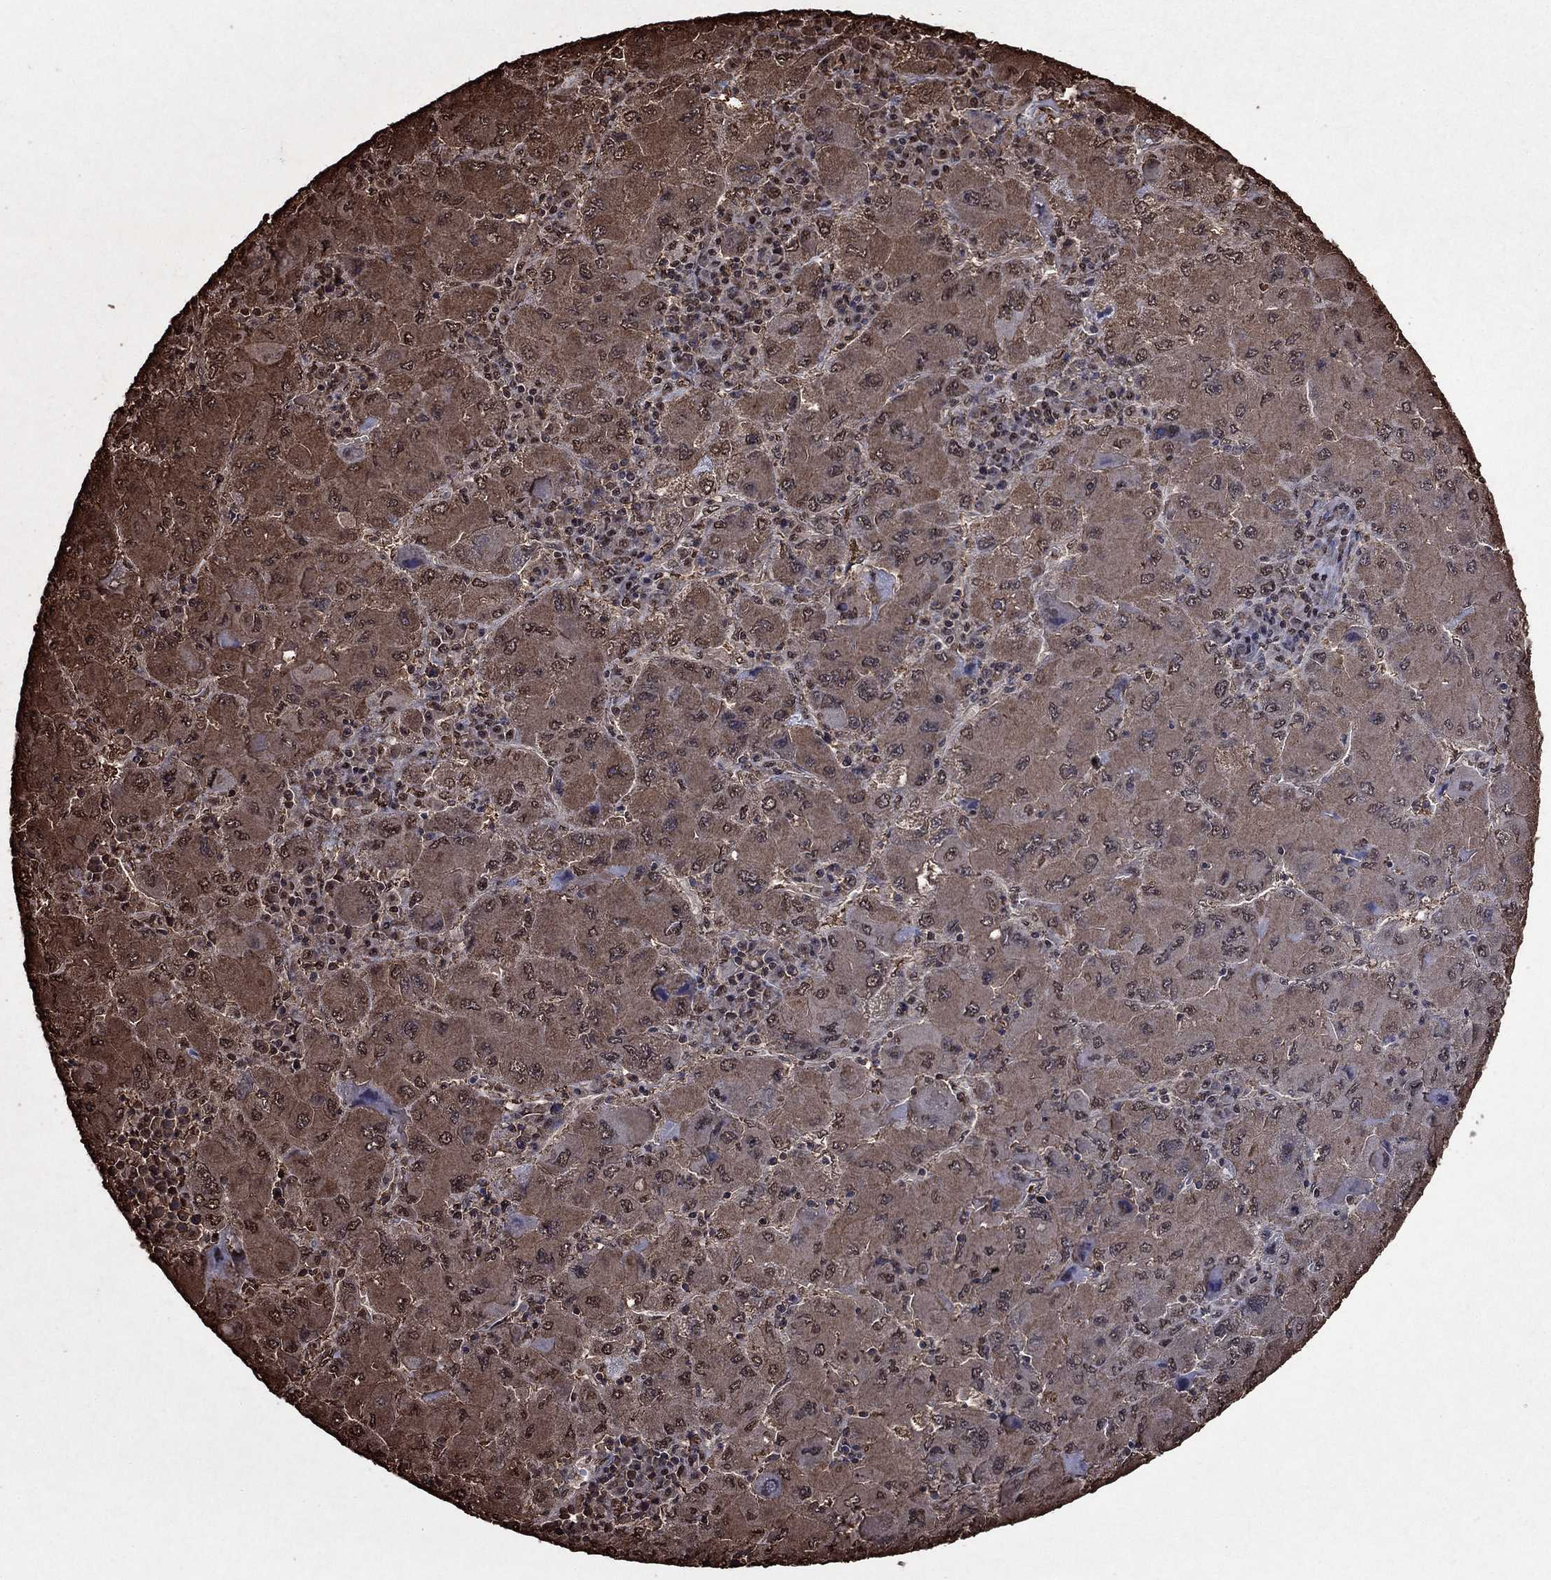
{"staining": {"intensity": "moderate", "quantity": "<25%", "location": "cytoplasmic/membranous"}, "tissue": "liver cancer", "cell_type": "Tumor cells", "image_type": "cancer", "snomed": [{"axis": "morphology", "description": "Carcinoma, Hepatocellular, NOS"}, {"axis": "topography", "description": "Liver"}], "caption": "Immunohistochemistry image of liver cancer (hepatocellular carcinoma) stained for a protein (brown), which shows low levels of moderate cytoplasmic/membranous staining in about <25% of tumor cells.", "gene": "GAPDH", "patient": {"sex": "male", "age": 75}}